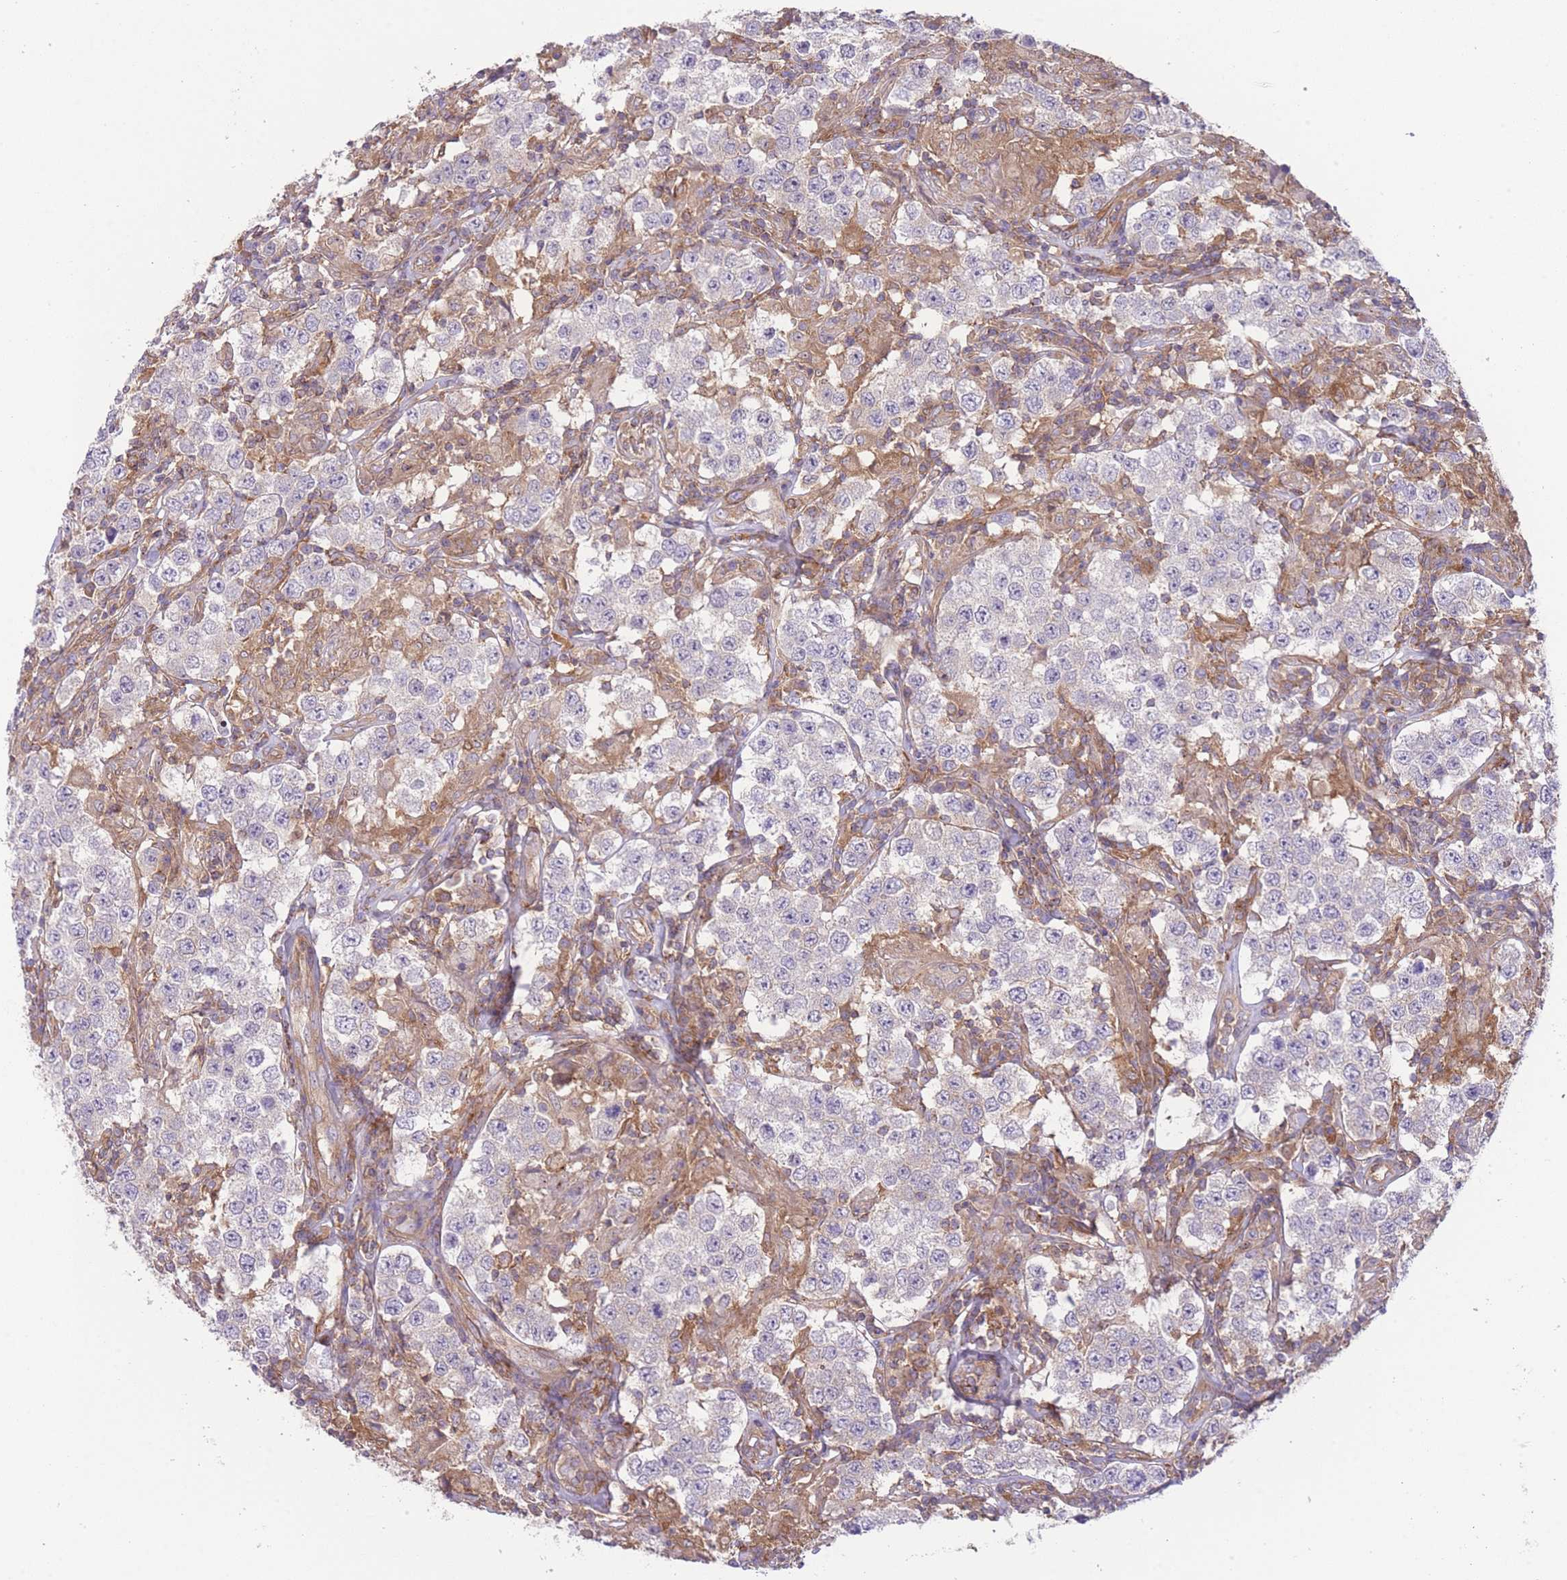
{"staining": {"intensity": "negative", "quantity": "none", "location": "none"}, "tissue": "testis cancer", "cell_type": "Tumor cells", "image_type": "cancer", "snomed": [{"axis": "morphology", "description": "Seminoma, NOS"}, {"axis": "morphology", "description": "Carcinoma, Embryonal, NOS"}, {"axis": "topography", "description": "Testis"}], "caption": "Immunohistochemistry (IHC) image of neoplastic tissue: testis cancer stained with DAB (3,3'-diaminobenzidine) reveals no significant protein positivity in tumor cells.", "gene": "PRKAR1A", "patient": {"sex": "male", "age": 41}}